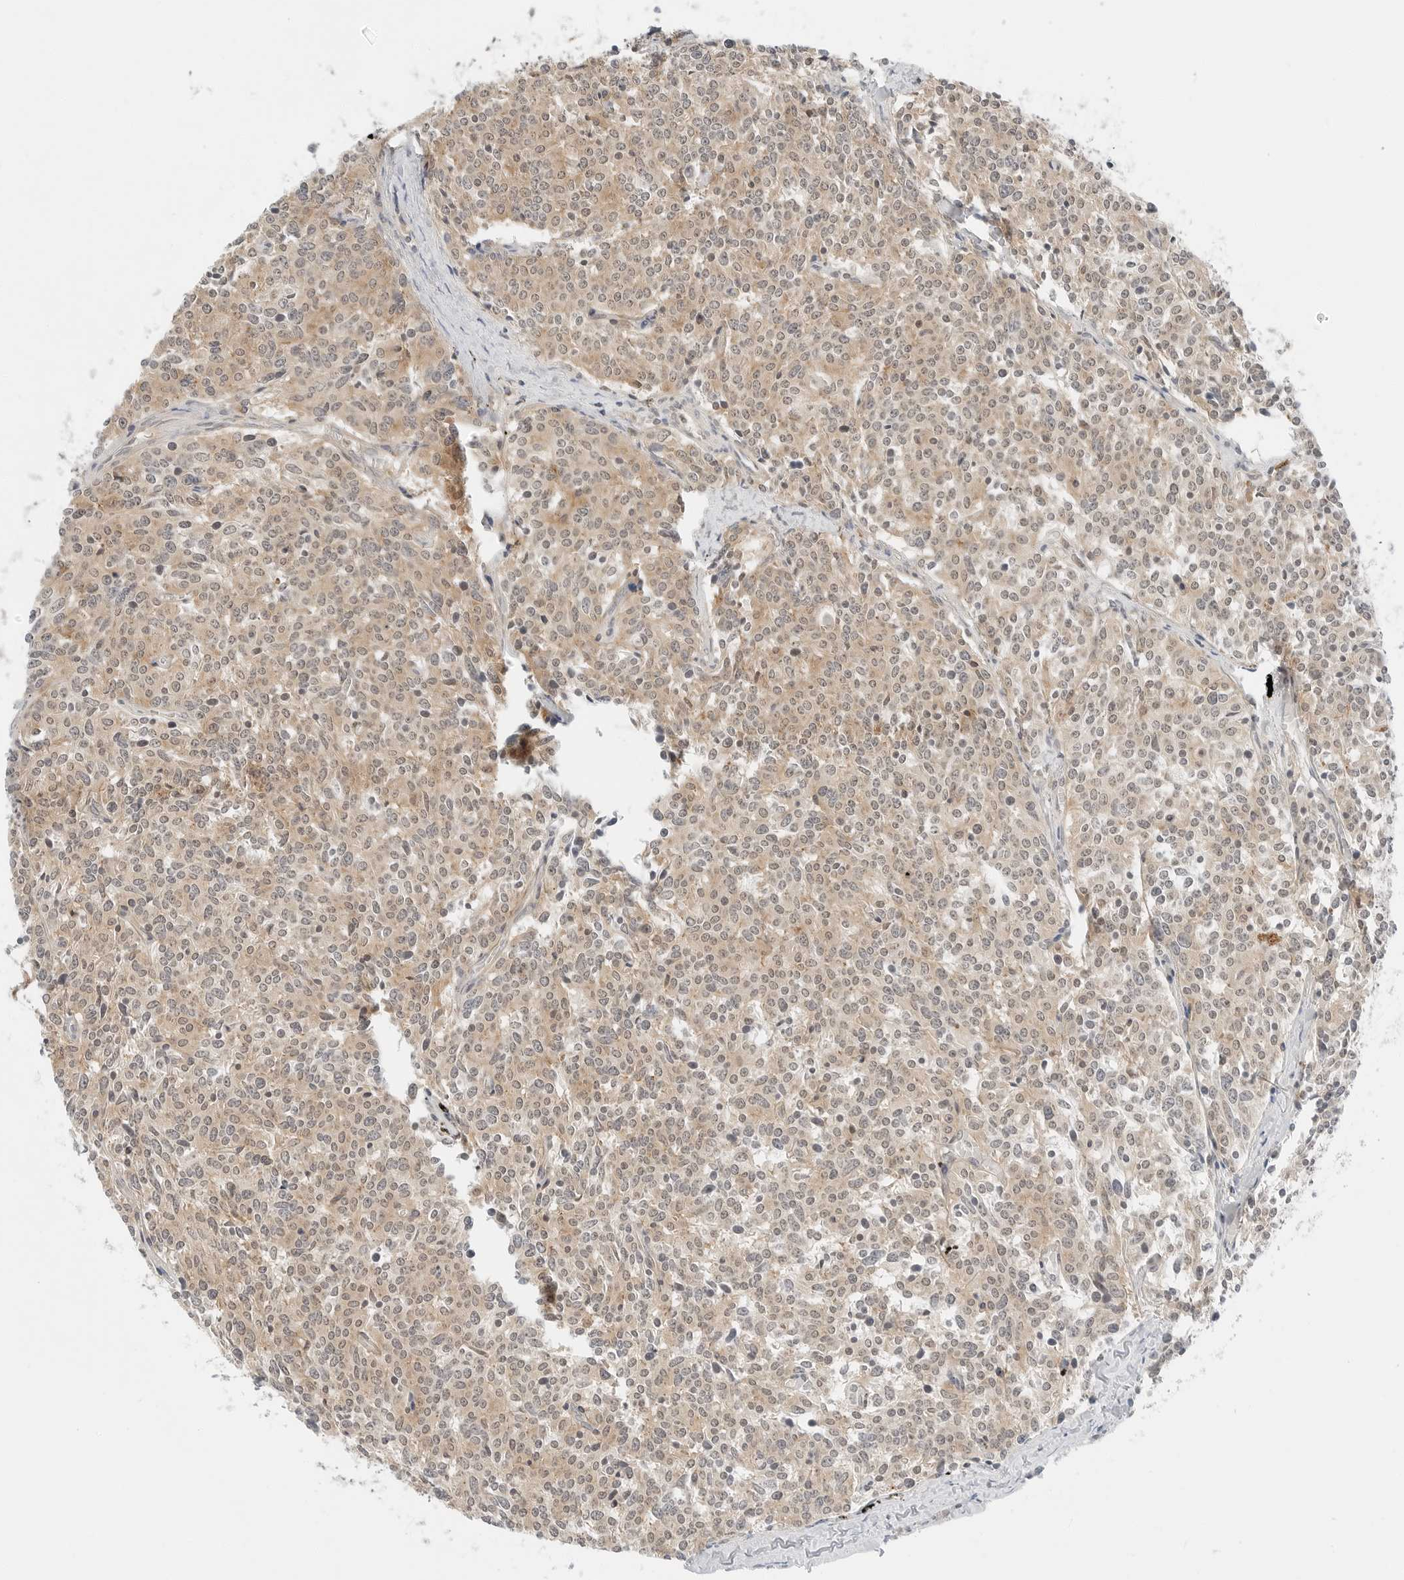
{"staining": {"intensity": "weak", "quantity": ">75%", "location": "cytoplasmic/membranous"}, "tissue": "carcinoid", "cell_type": "Tumor cells", "image_type": "cancer", "snomed": [{"axis": "morphology", "description": "Carcinoid, malignant, NOS"}, {"axis": "topography", "description": "Lung"}], "caption": "This is a histology image of immunohistochemistry (IHC) staining of malignant carcinoid, which shows weak staining in the cytoplasmic/membranous of tumor cells.", "gene": "IQCC", "patient": {"sex": "female", "age": 46}}